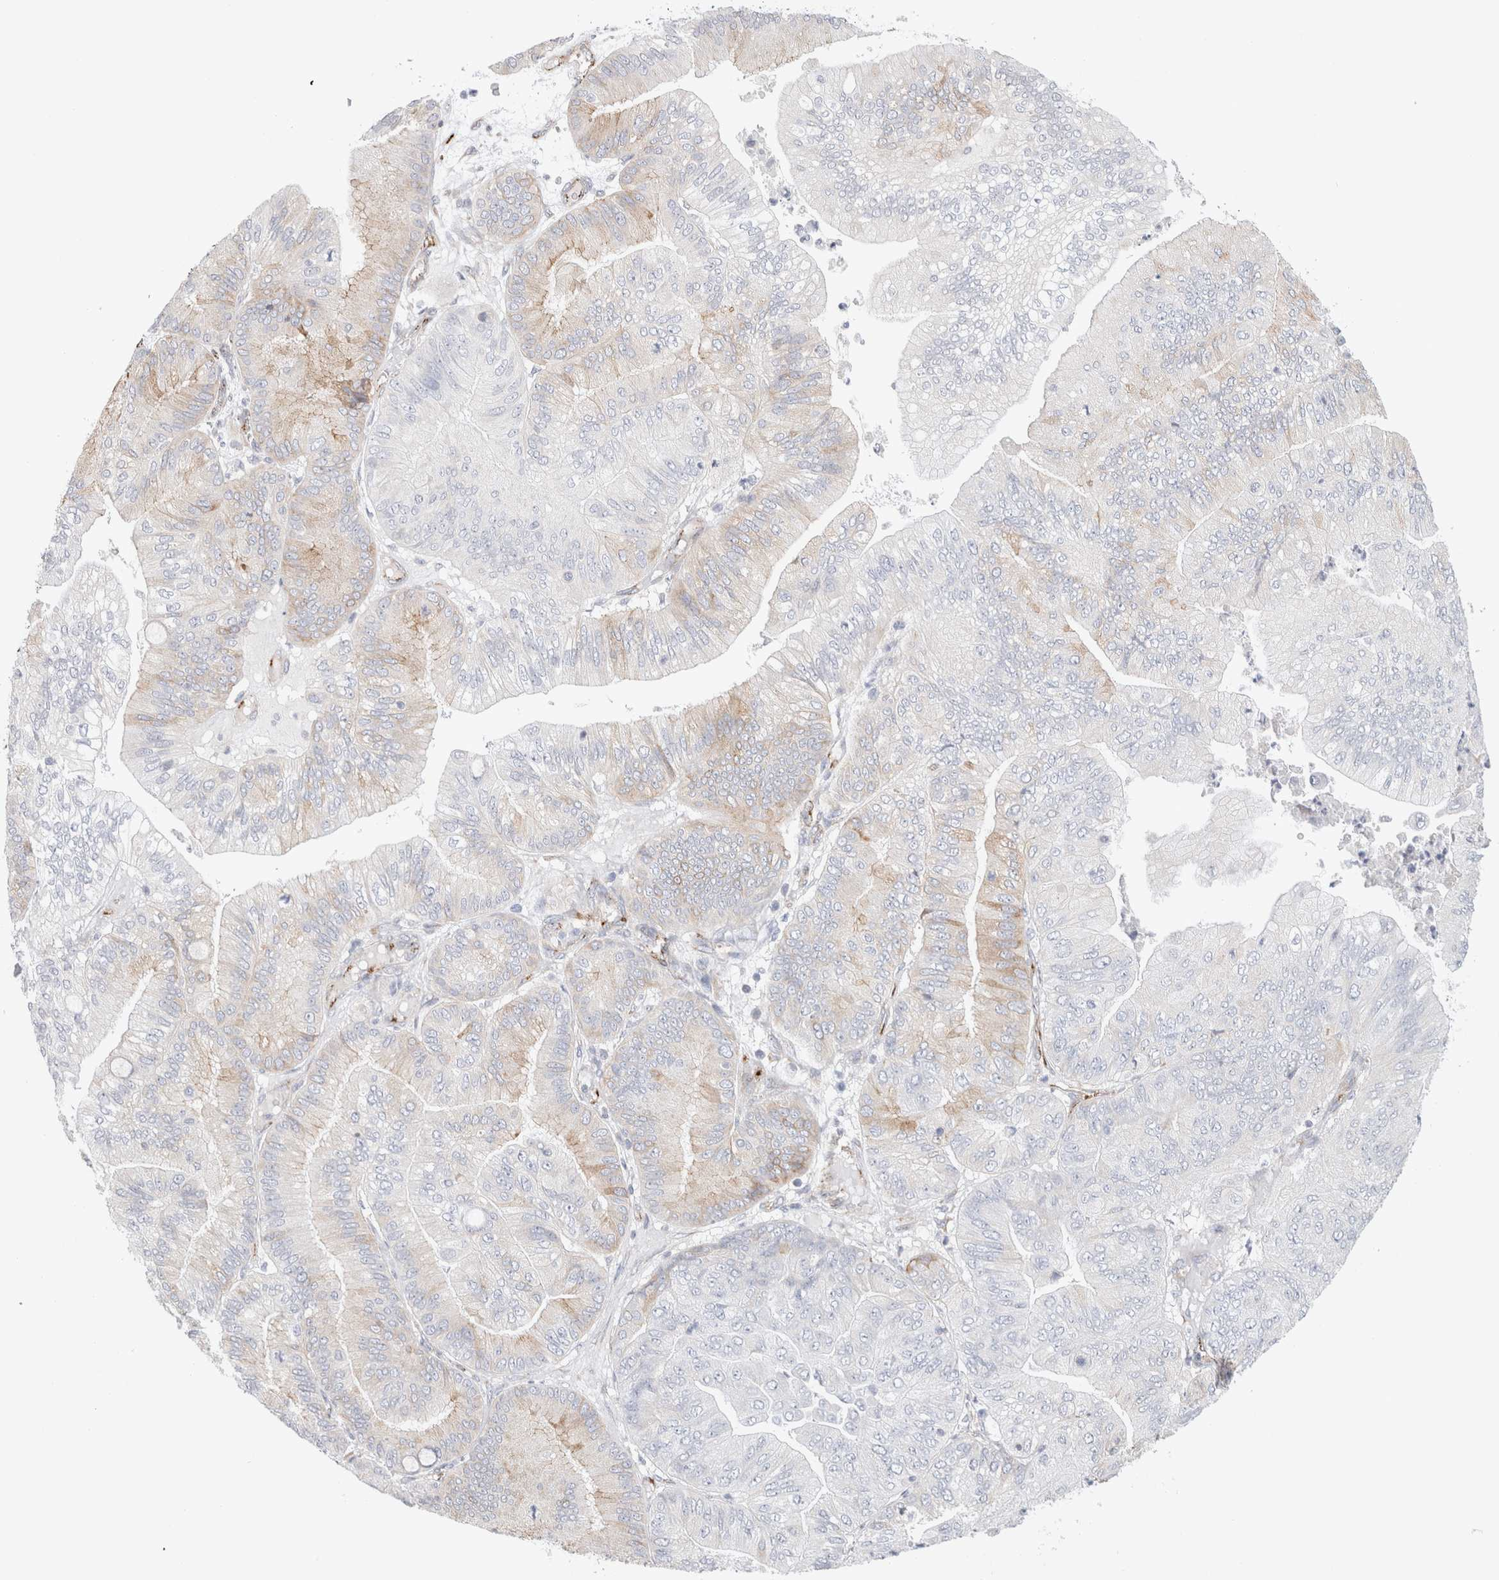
{"staining": {"intensity": "weak", "quantity": "<25%", "location": "cytoplasmic/membranous"}, "tissue": "ovarian cancer", "cell_type": "Tumor cells", "image_type": "cancer", "snomed": [{"axis": "morphology", "description": "Cystadenocarcinoma, mucinous, NOS"}, {"axis": "topography", "description": "Ovary"}], "caption": "Tumor cells are negative for brown protein staining in mucinous cystadenocarcinoma (ovarian). The staining was performed using DAB (3,3'-diaminobenzidine) to visualize the protein expression in brown, while the nuclei were stained in blue with hematoxylin (Magnification: 20x).", "gene": "CNPY4", "patient": {"sex": "female", "age": 61}}